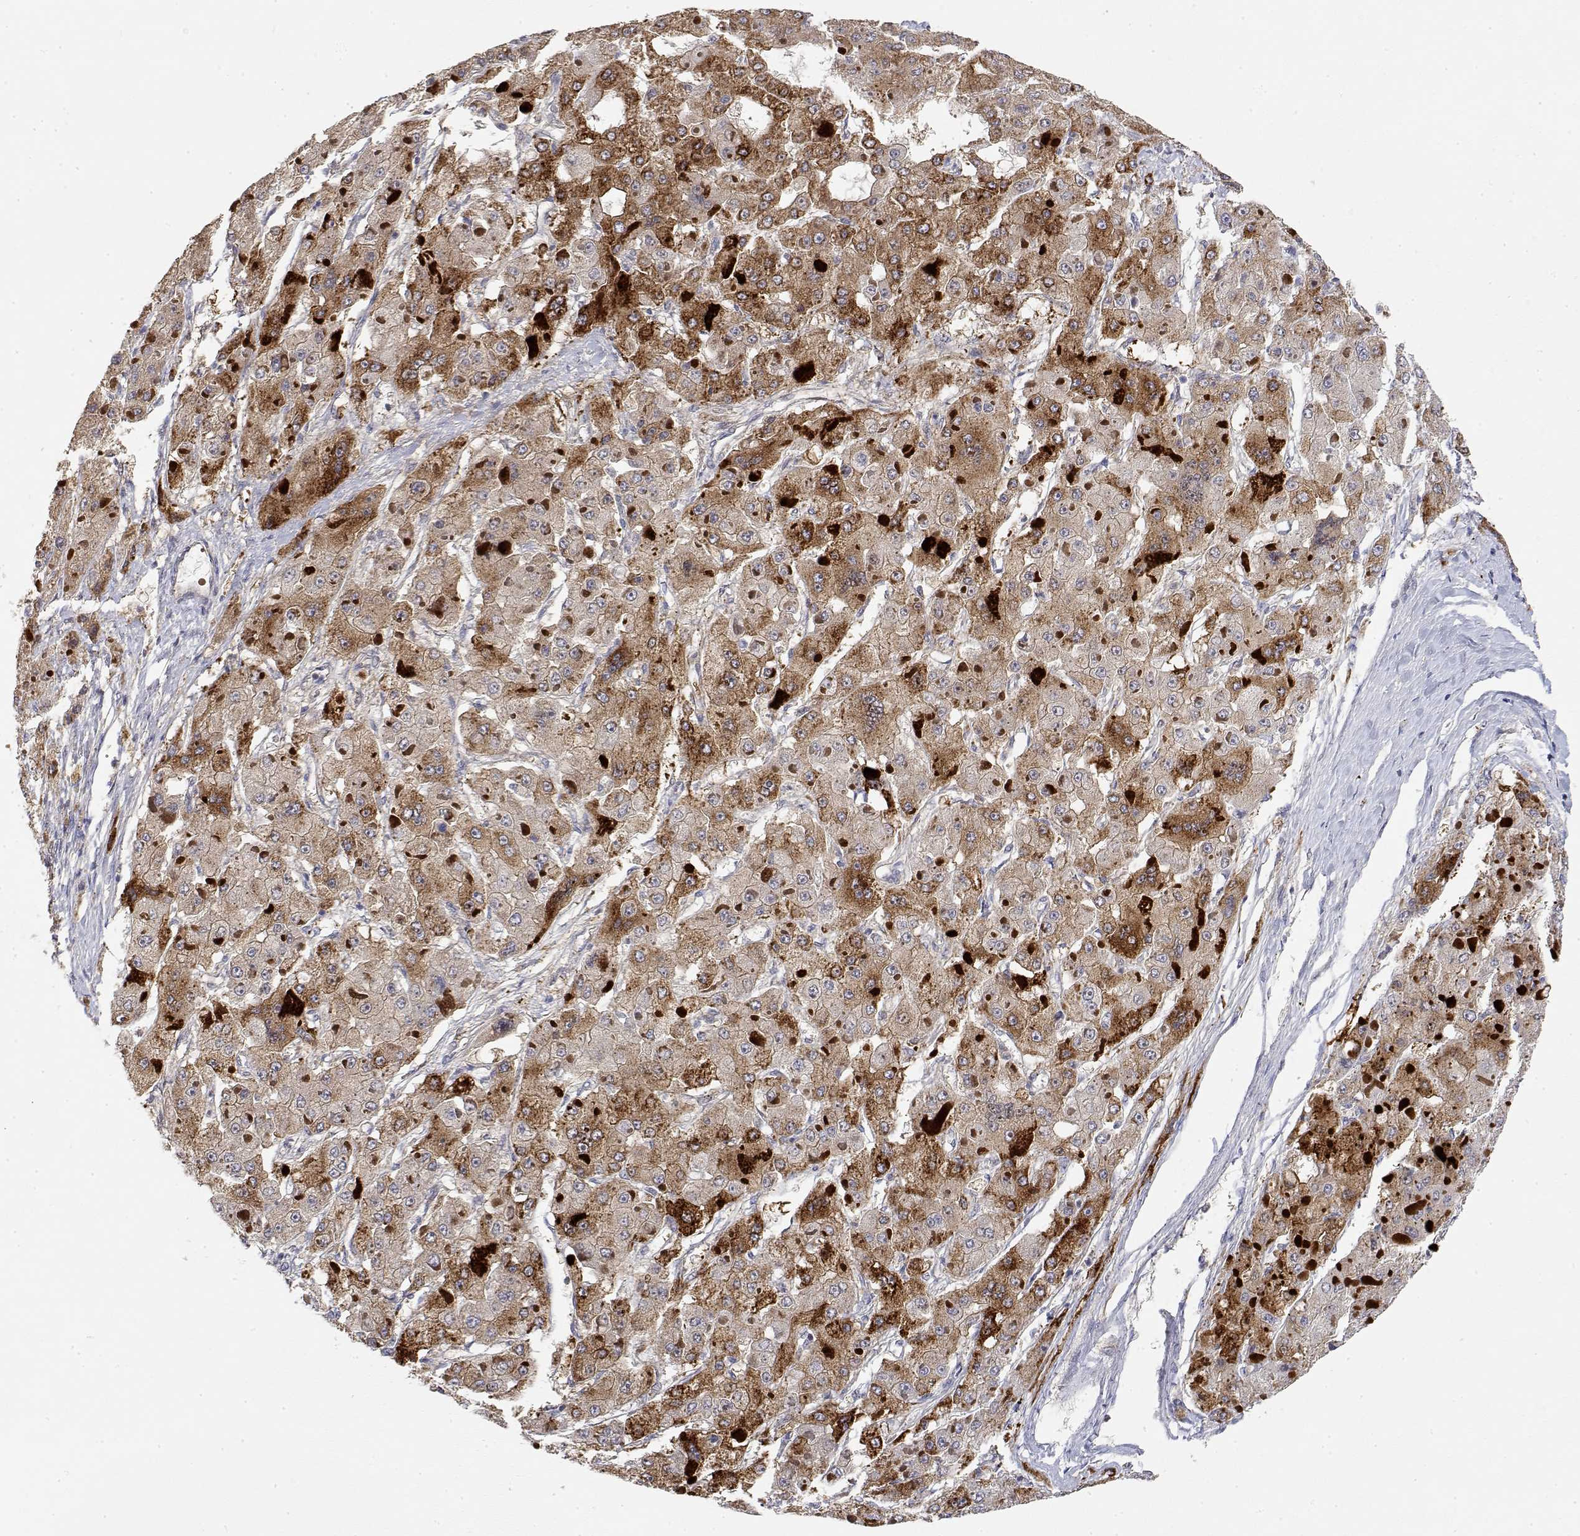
{"staining": {"intensity": "moderate", "quantity": "25%-75%", "location": "cytoplasmic/membranous"}, "tissue": "liver cancer", "cell_type": "Tumor cells", "image_type": "cancer", "snomed": [{"axis": "morphology", "description": "Carcinoma, Hepatocellular, NOS"}, {"axis": "topography", "description": "Liver"}], "caption": "Protein staining of liver cancer tissue shows moderate cytoplasmic/membranous staining in approximately 25%-75% of tumor cells. Ihc stains the protein in brown and the nuclei are stained blue.", "gene": "LONRF3", "patient": {"sex": "female", "age": 73}}